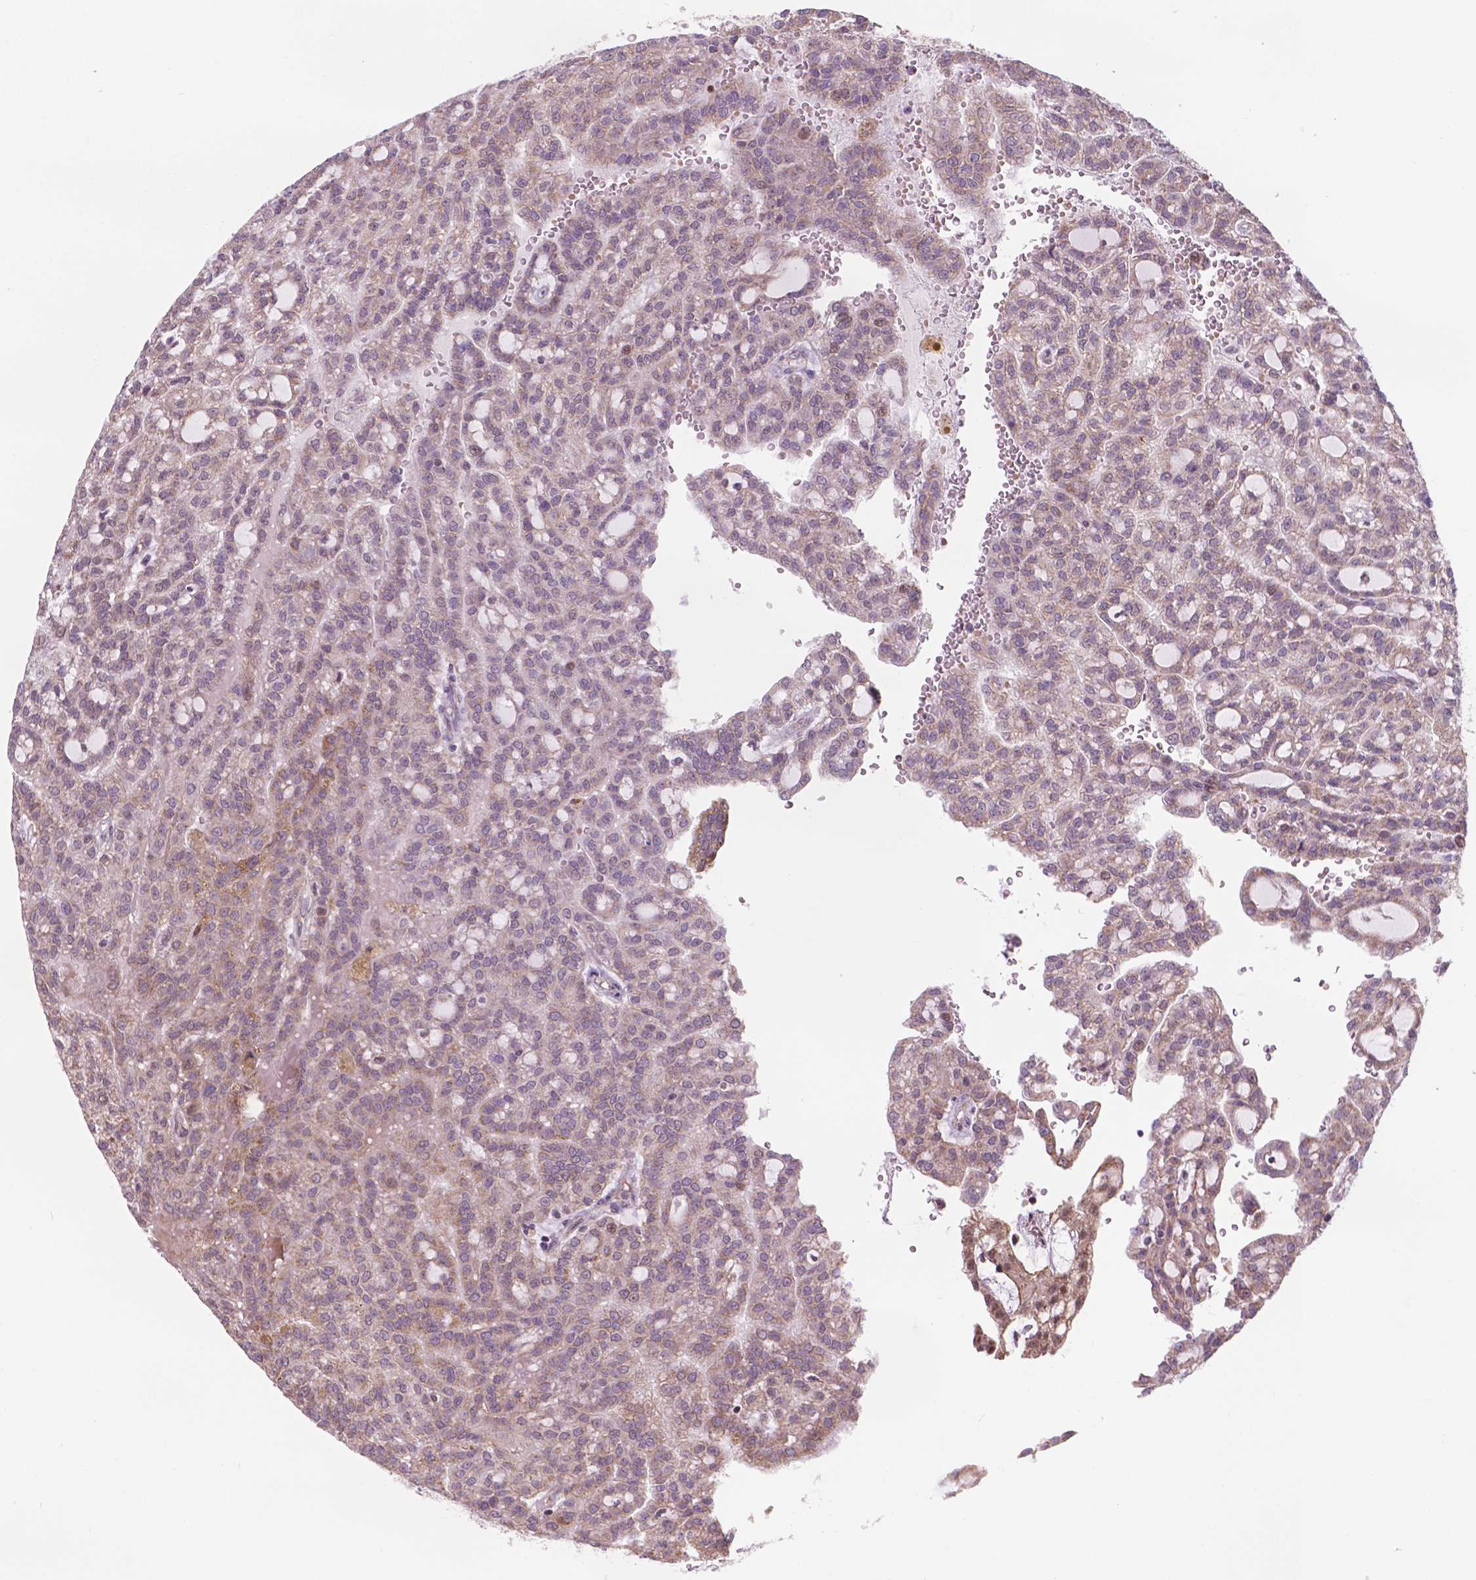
{"staining": {"intensity": "weak", "quantity": ">75%", "location": "cytoplasmic/membranous"}, "tissue": "renal cancer", "cell_type": "Tumor cells", "image_type": "cancer", "snomed": [{"axis": "morphology", "description": "Adenocarcinoma, NOS"}, {"axis": "topography", "description": "Kidney"}], "caption": "Immunohistochemical staining of human renal adenocarcinoma shows weak cytoplasmic/membranous protein expression in approximately >75% of tumor cells.", "gene": "NDUFA10", "patient": {"sex": "male", "age": 63}}